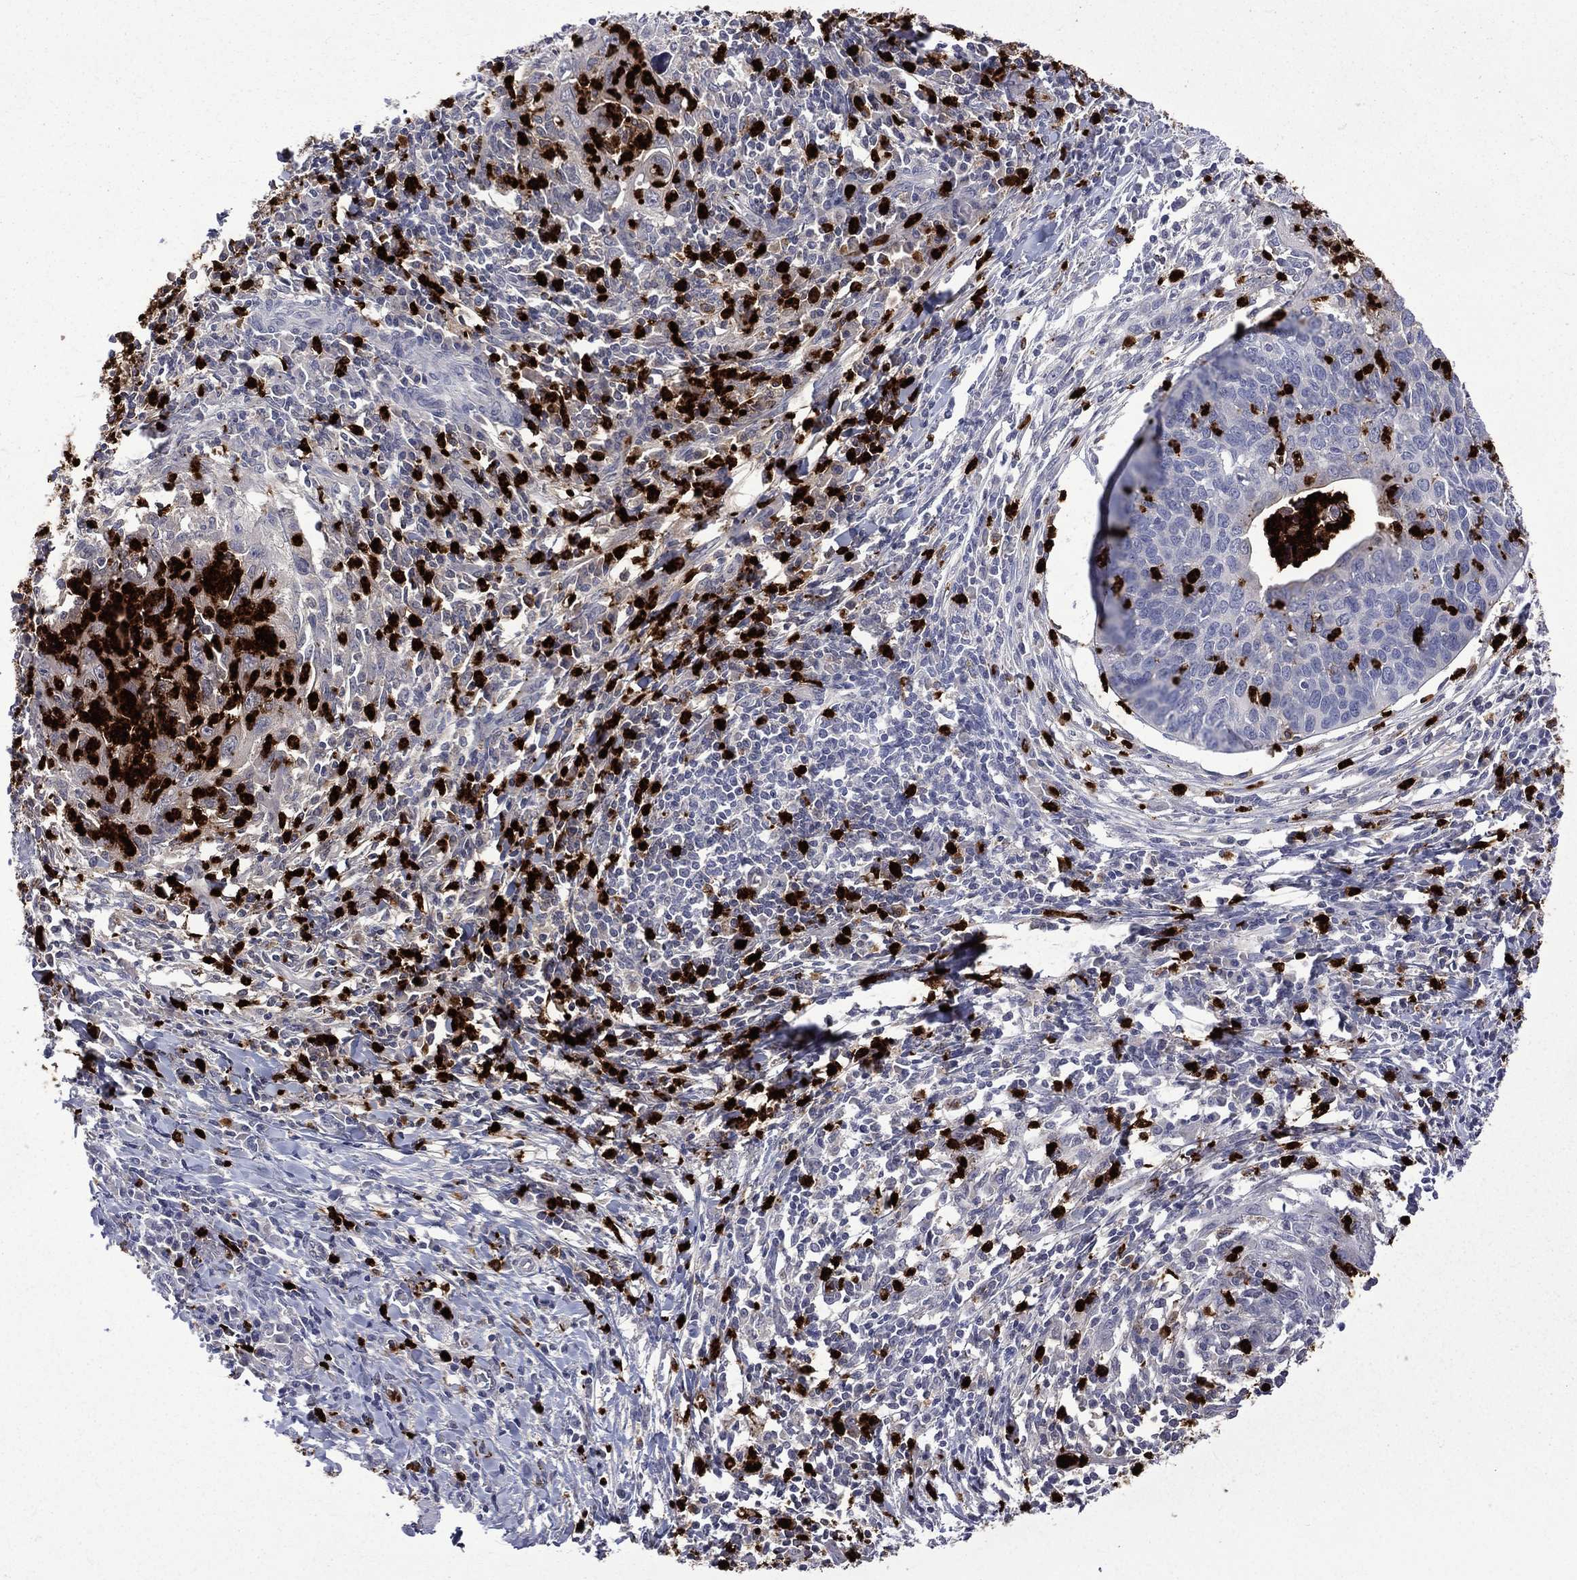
{"staining": {"intensity": "negative", "quantity": "none", "location": "none"}, "tissue": "cervical cancer", "cell_type": "Tumor cells", "image_type": "cancer", "snomed": [{"axis": "morphology", "description": "Squamous cell carcinoma, NOS"}, {"axis": "topography", "description": "Cervix"}], "caption": "Micrograph shows no significant protein staining in tumor cells of cervical cancer (squamous cell carcinoma).", "gene": "ELANE", "patient": {"sex": "female", "age": 26}}